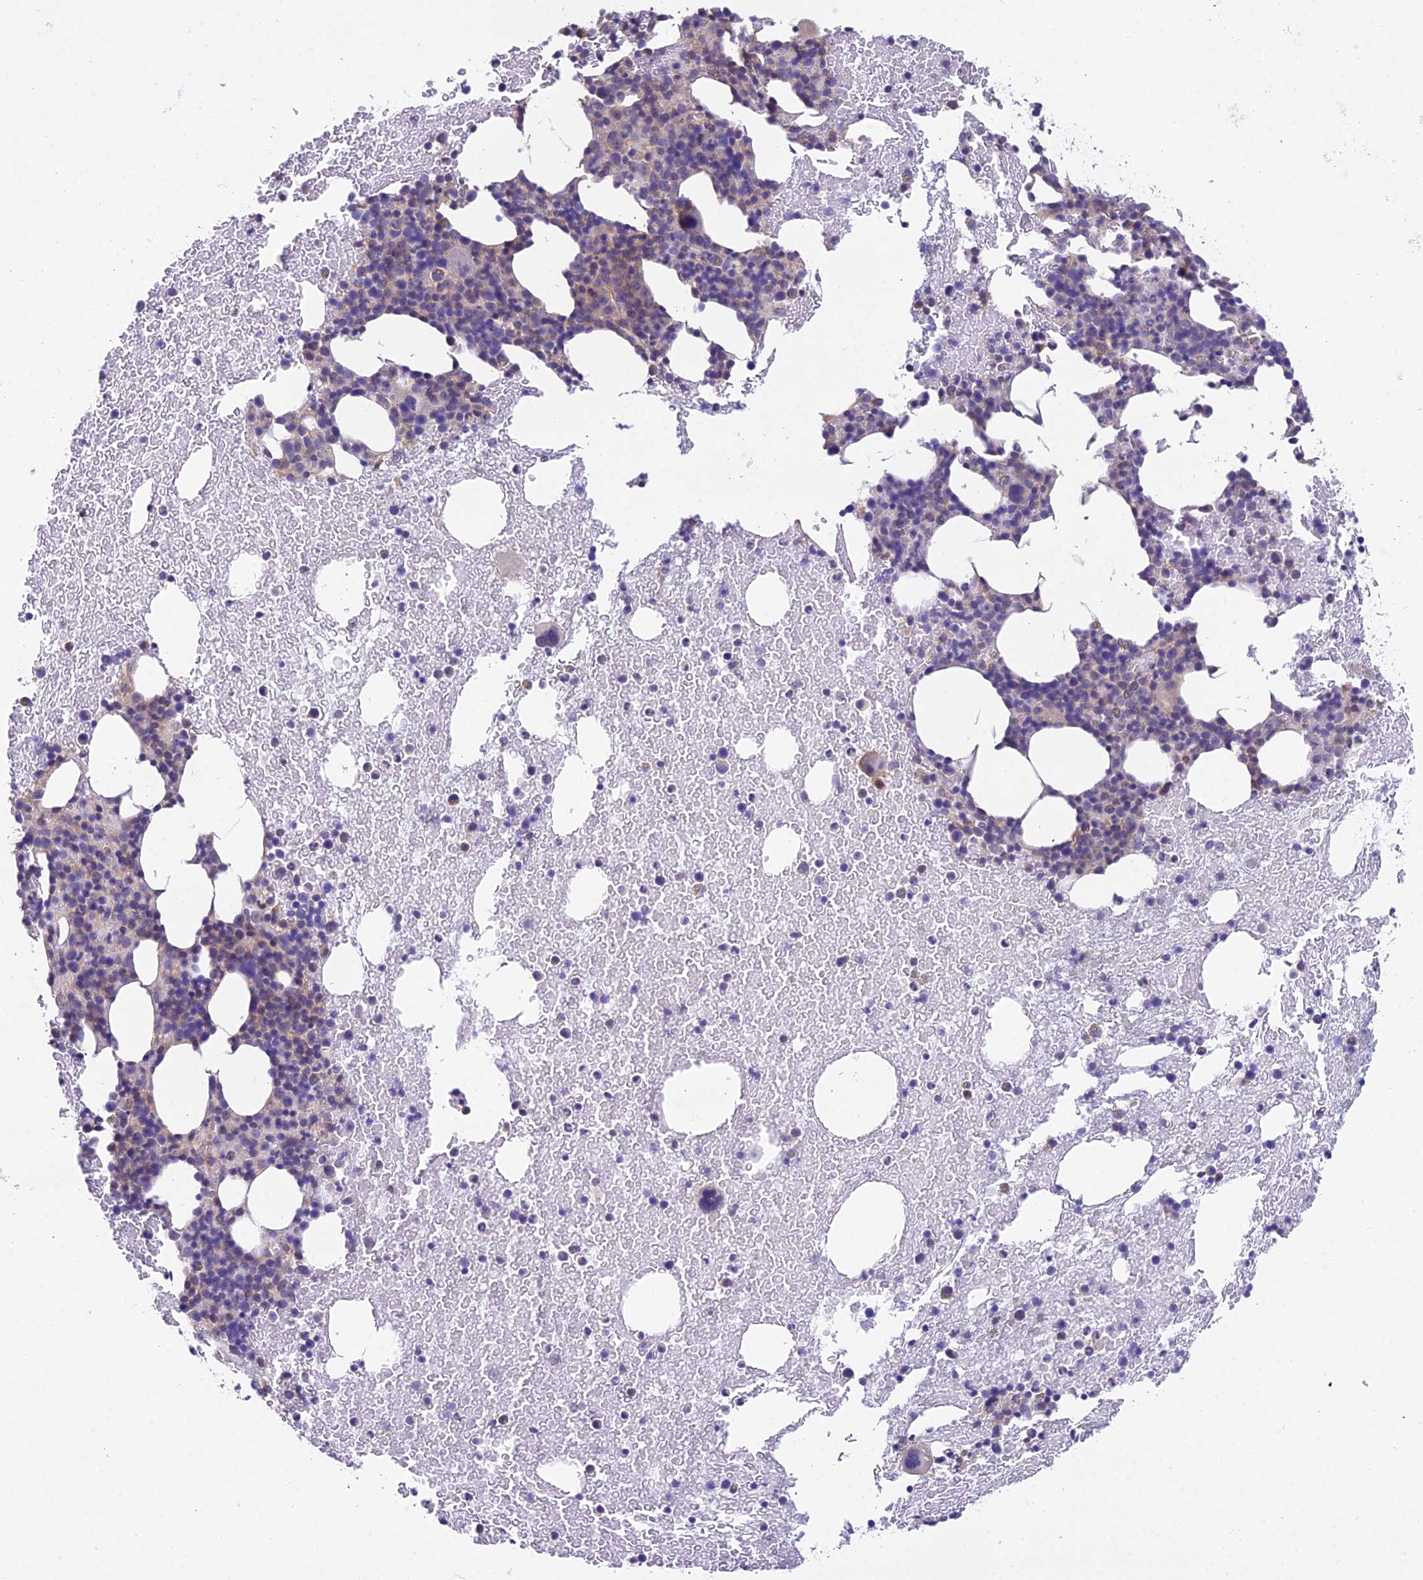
{"staining": {"intensity": "weak", "quantity": "<25%", "location": "cytoplasmic/membranous"}, "tissue": "bone marrow", "cell_type": "Hematopoietic cells", "image_type": "normal", "snomed": [{"axis": "morphology", "description": "Normal tissue, NOS"}, {"axis": "topography", "description": "Bone marrow"}], "caption": "Bone marrow stained for a protein using immunohistochemistry demonstrates no staining hematopoietic cells.", "gene": "MVD", "patient": {"sex": "male", "age": 57}}